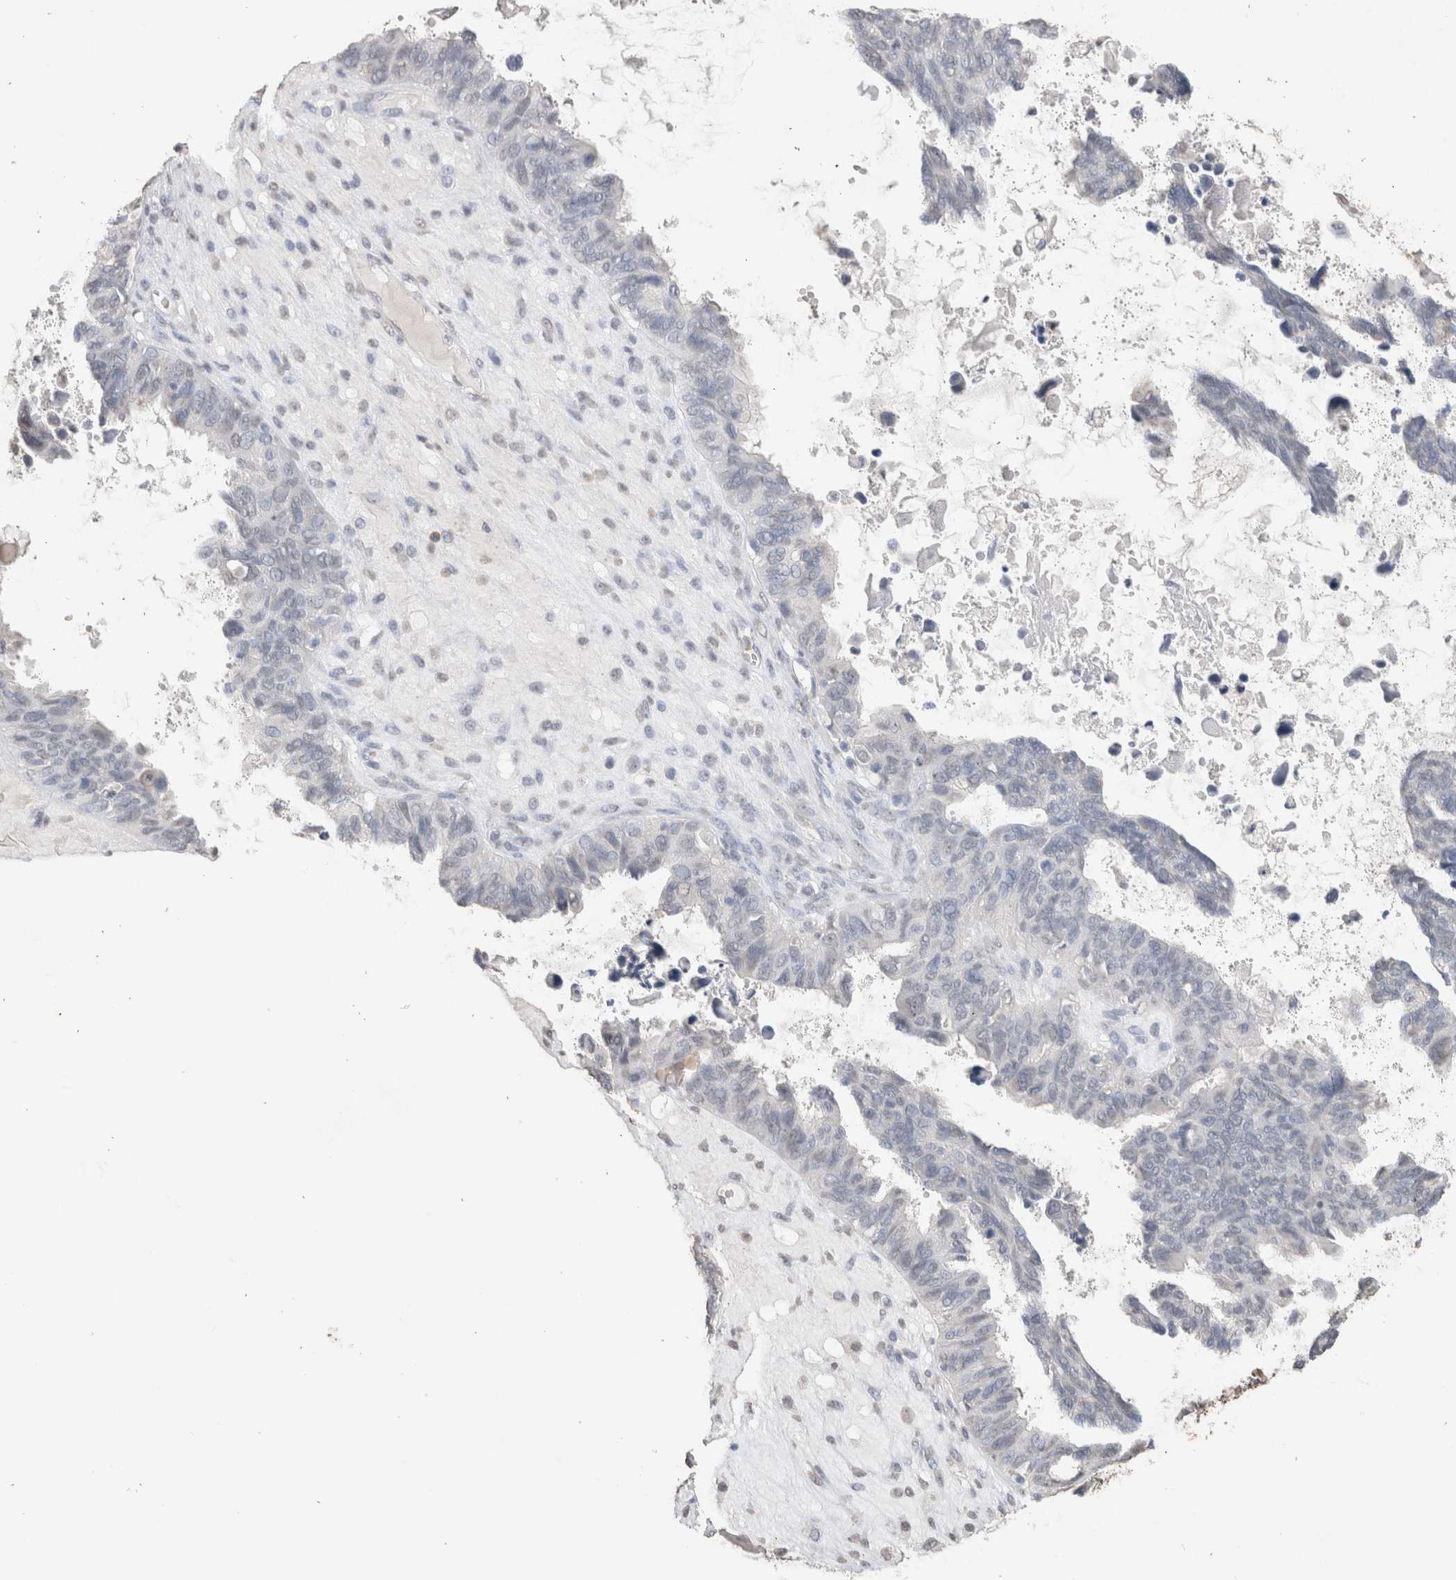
{"staining": {"intensity": "negative", "quantity": "none", "location": "none"}, "tissue": "ovarian cancer", "cell_type": "Tumor cells", "image_type": "cancer", "snomed": [{"axis": "morphology", "description": "Cystadenocarcinoma, serous, NOS"}, {"axis": "topography", "description": "Ovary"}], "caption": "Ovarian serous cystadenocarcinoma stained for a protein using immunohistochemistry demonstrates no staining tumor cells.", "gene": "LGALS2", "patient": {"sex": "female", "age": 79}}